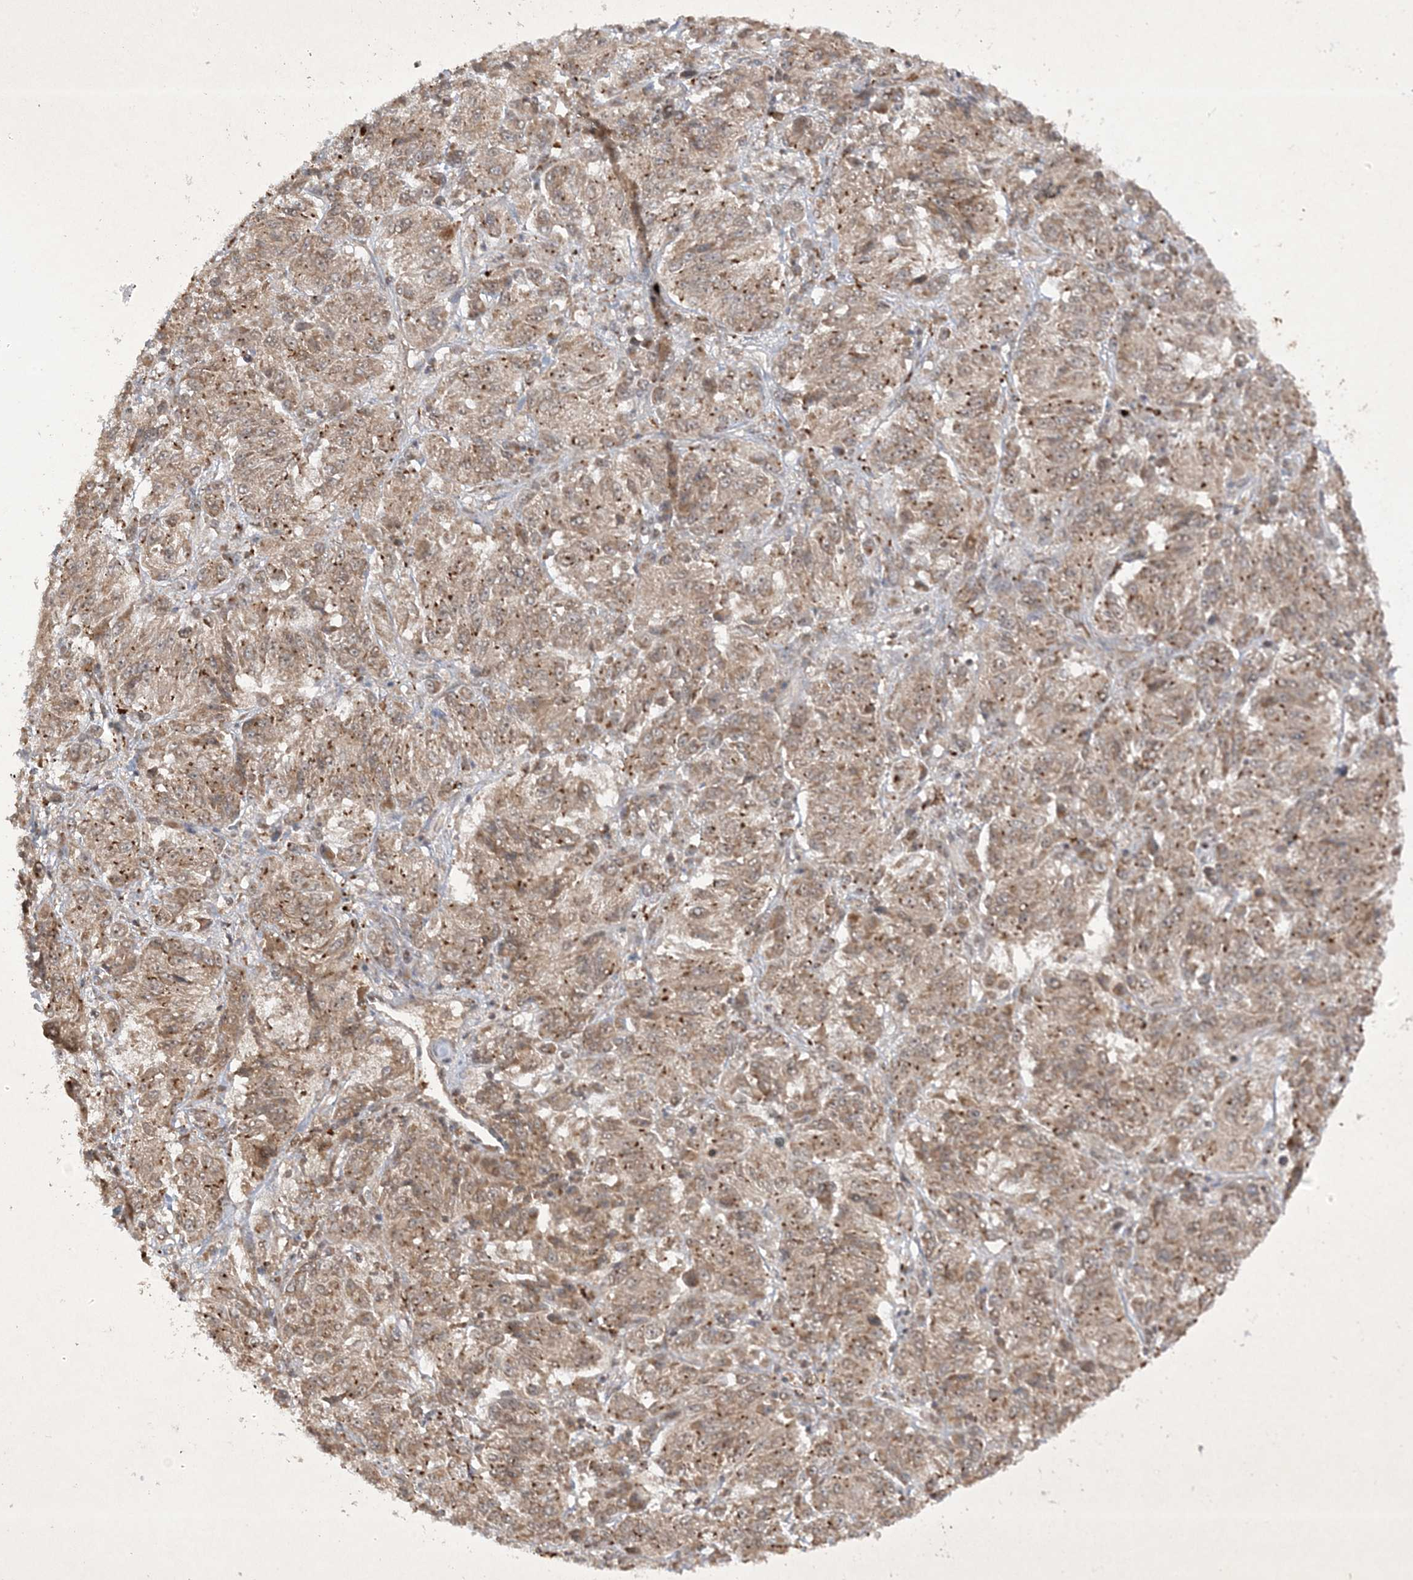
{"staining": {"intensity": "weak", "quantity": ">75%", "location": "cytoplasmic/membranous"}, "tissue": "melanoma", "cell_type": "Tumor cells", "image_type": "cancer", "snomed": [{"axis": "morphology", "description": "Malignant melanoma, Metastatic site"}, {"axis": "topography", "description": "Lung"}], "caption": "Melanoma stained with immunohistochemistry (IHC) displays weak cytoplasmic/membranous positivity in about >75% of tumor cells.", "gene": "ZNF213", "patient": {"sex": "male", "age": 64}}